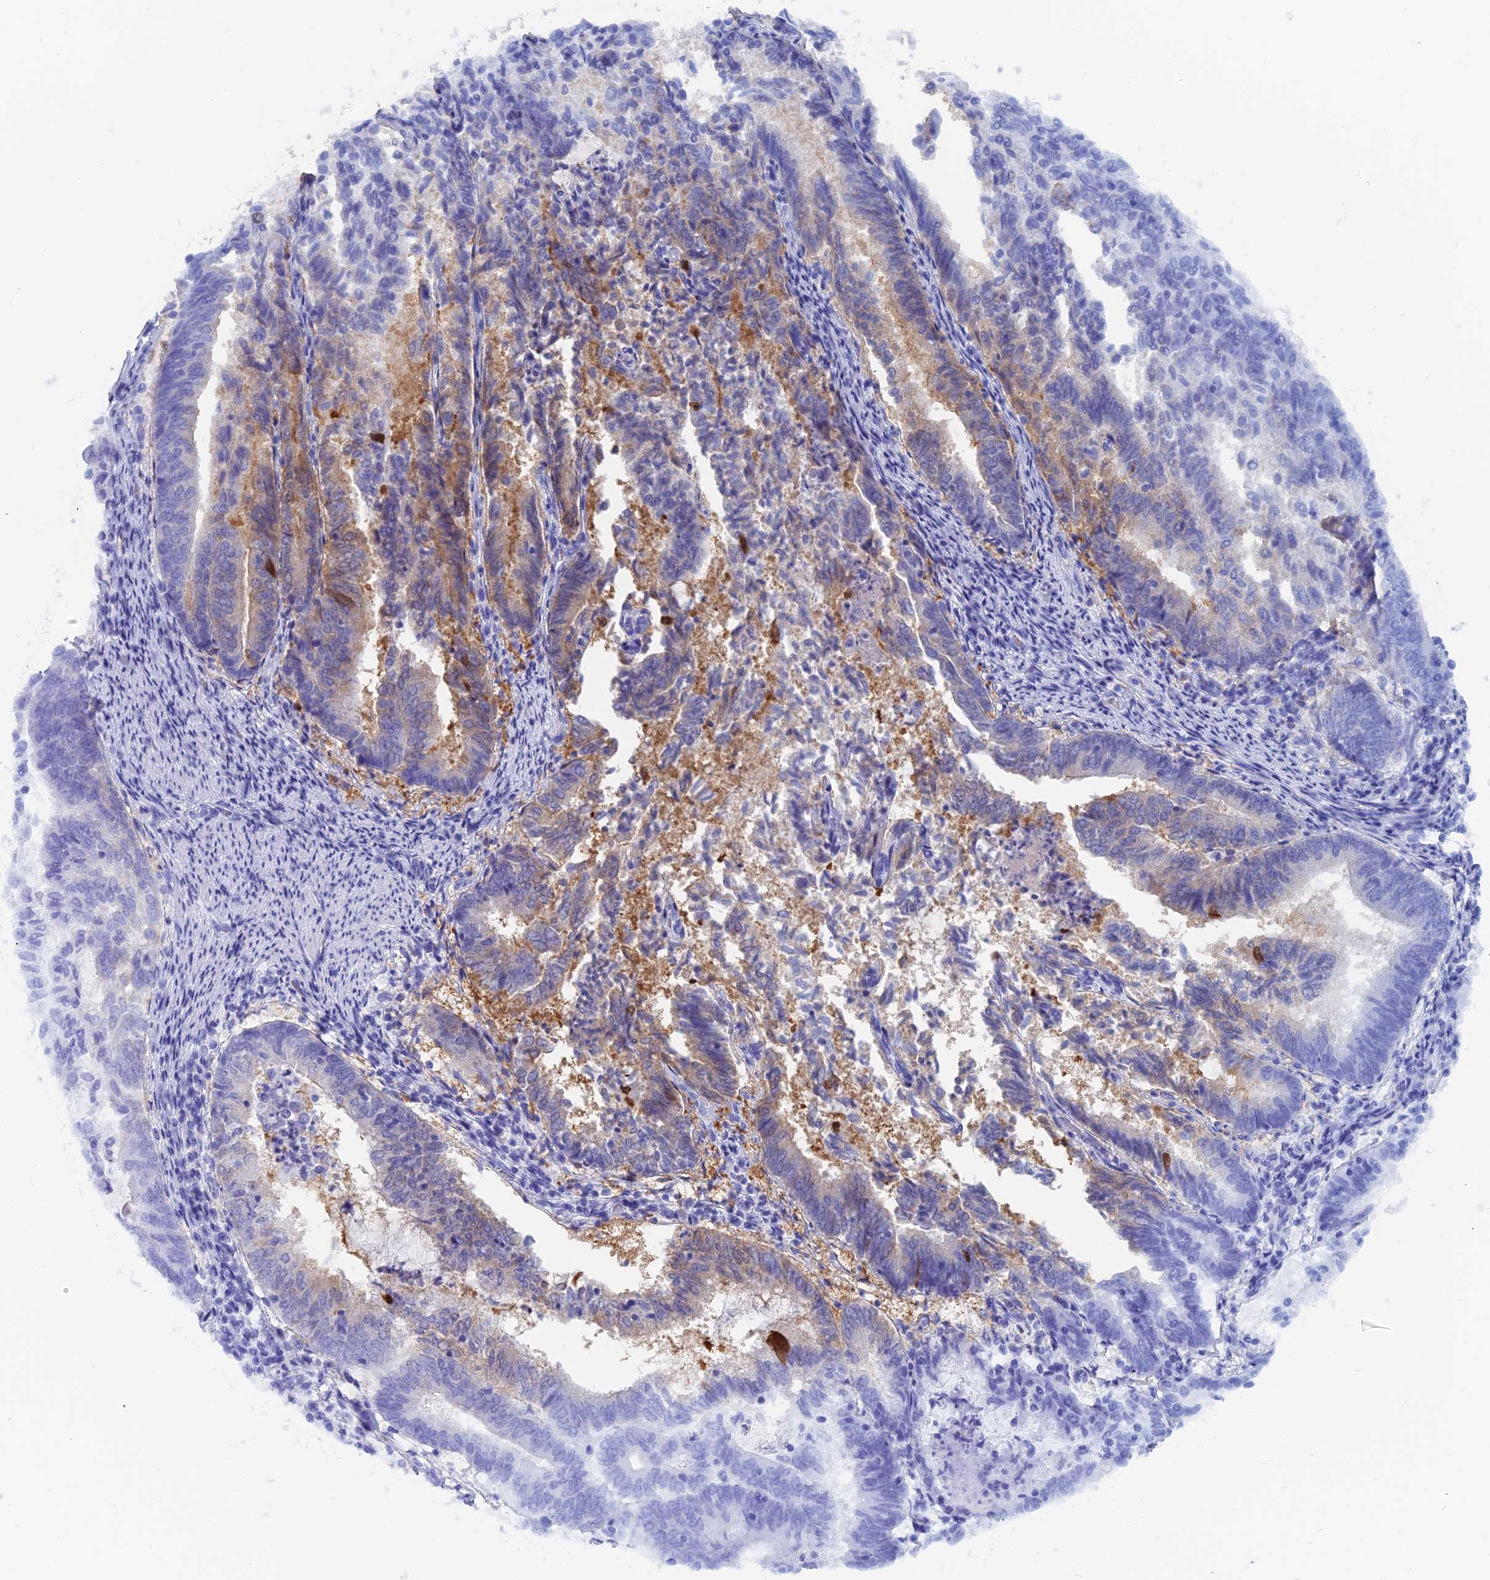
{"staining": {"intensity": "weak", "quantity": "<25%", "location": "cytoplasmic/membranous"}, "tissue": "endometrial cancer", "cell_type": "Tumor cells", "image_type": "cancer", "snomed": [{"axis": "morphology", "description": "Adenocarcinoma, NOS"}, {"axis": "topography", "description": "Endometrium"}], "caption": "High magnification brightfield microscopy of endometrial adenocarcinoma stained with DAB (3,3'-diaminobenzidine) (brown) and counterstained with hematoxylin (blue): tumor cells show no significant positivity.", "gene": "CAPS", "patient": {"sex": "female", "age": 80}}